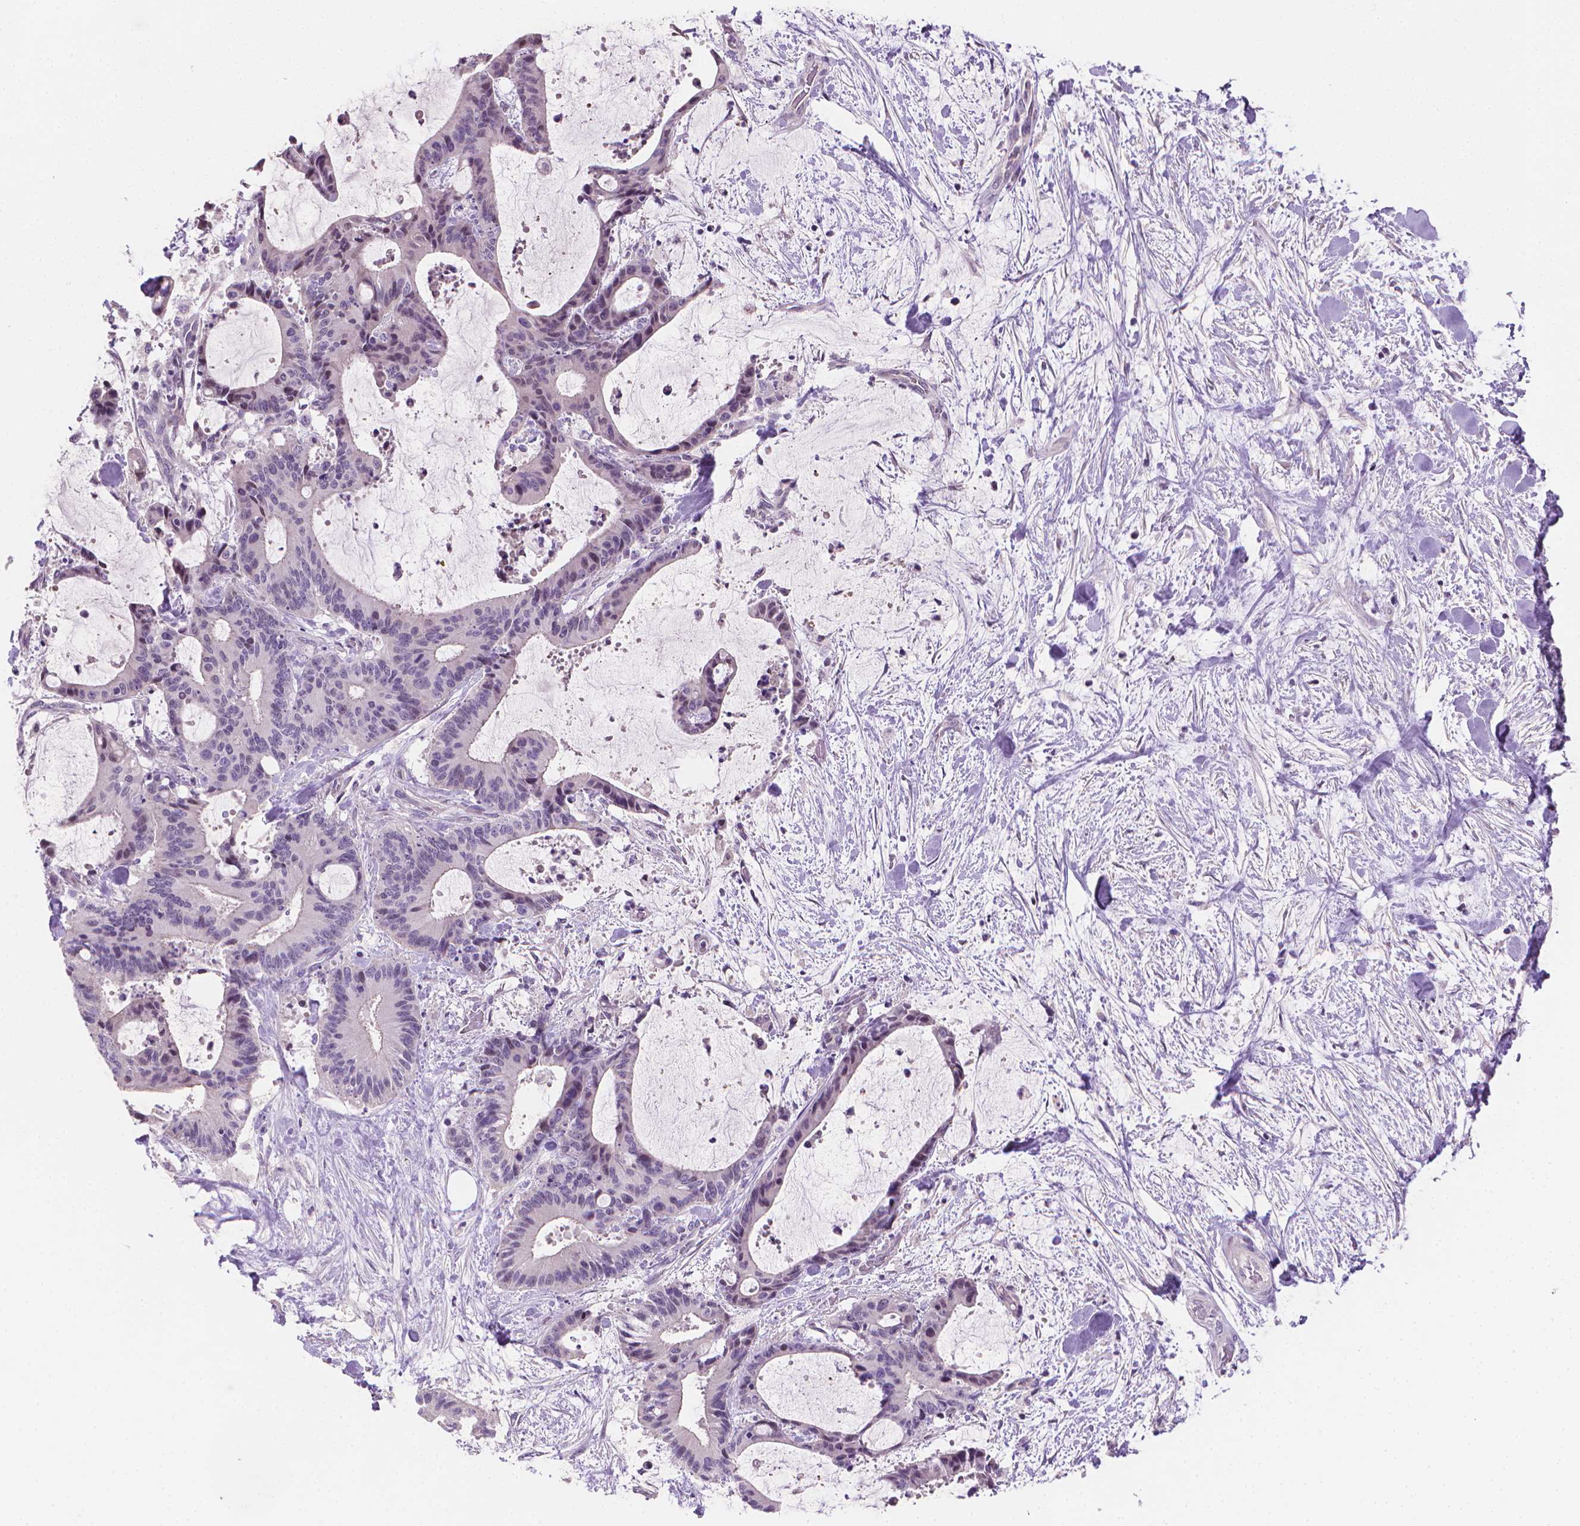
{"staining": {"intensity": "negative", "quantity": "none", "location": "none"}, "tissue": "liver cancer", "cell_type": "Tumor cells", "image_type": "cancer", "snomed": [{"axis": "morphology", "description": "Cholangiocarcinoma"}, {"axis": "topography", "description": "Liver"}], "caption": "Immunohistochemistry of liver cancer exhibits no expression in tumor cells. (DAB immunohistochemistry visualized using brightfield microscopy, high magnification).", "gene": "CLXN", "patient": {"sex": "female", "age": 73}}